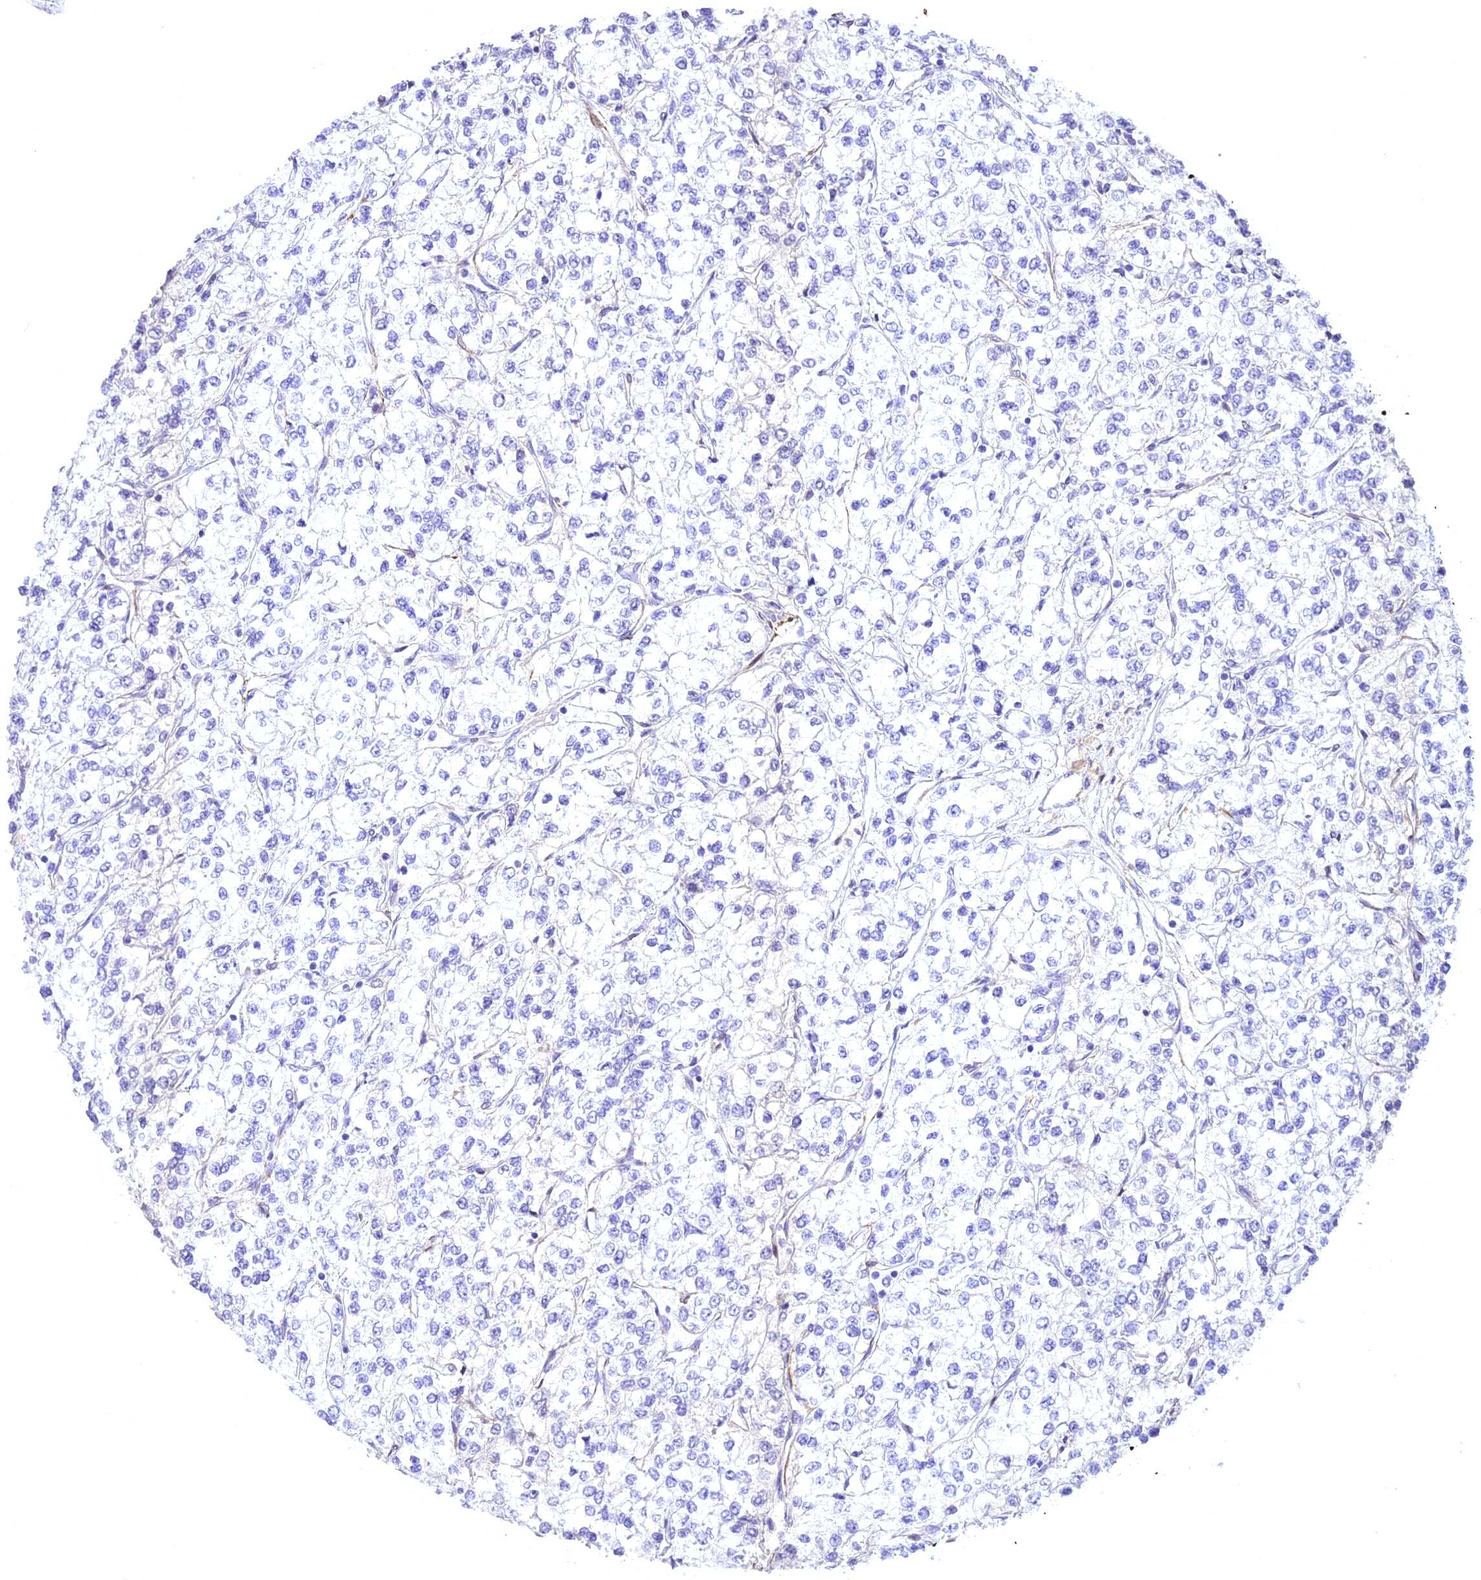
{"staining": {"intensity": "negative", "quantity": "none", "location": "none"}, "tissue": "renal cancer", "cell_type": "Tumor cells", "image_type": "cancer", "snomed": [{"axis": "morphology", "description": "Adenocarcinoma, NOS"}, {"axis": "topography", "description": "Kidney"}], "caption": "Adenocarcinoma (renal) stained for a protein using immunohistochemistry (IHC) reveals no positivity tumor cells.", "gene": "CENPV", "patient": {"sex": "male", "age": 80}}